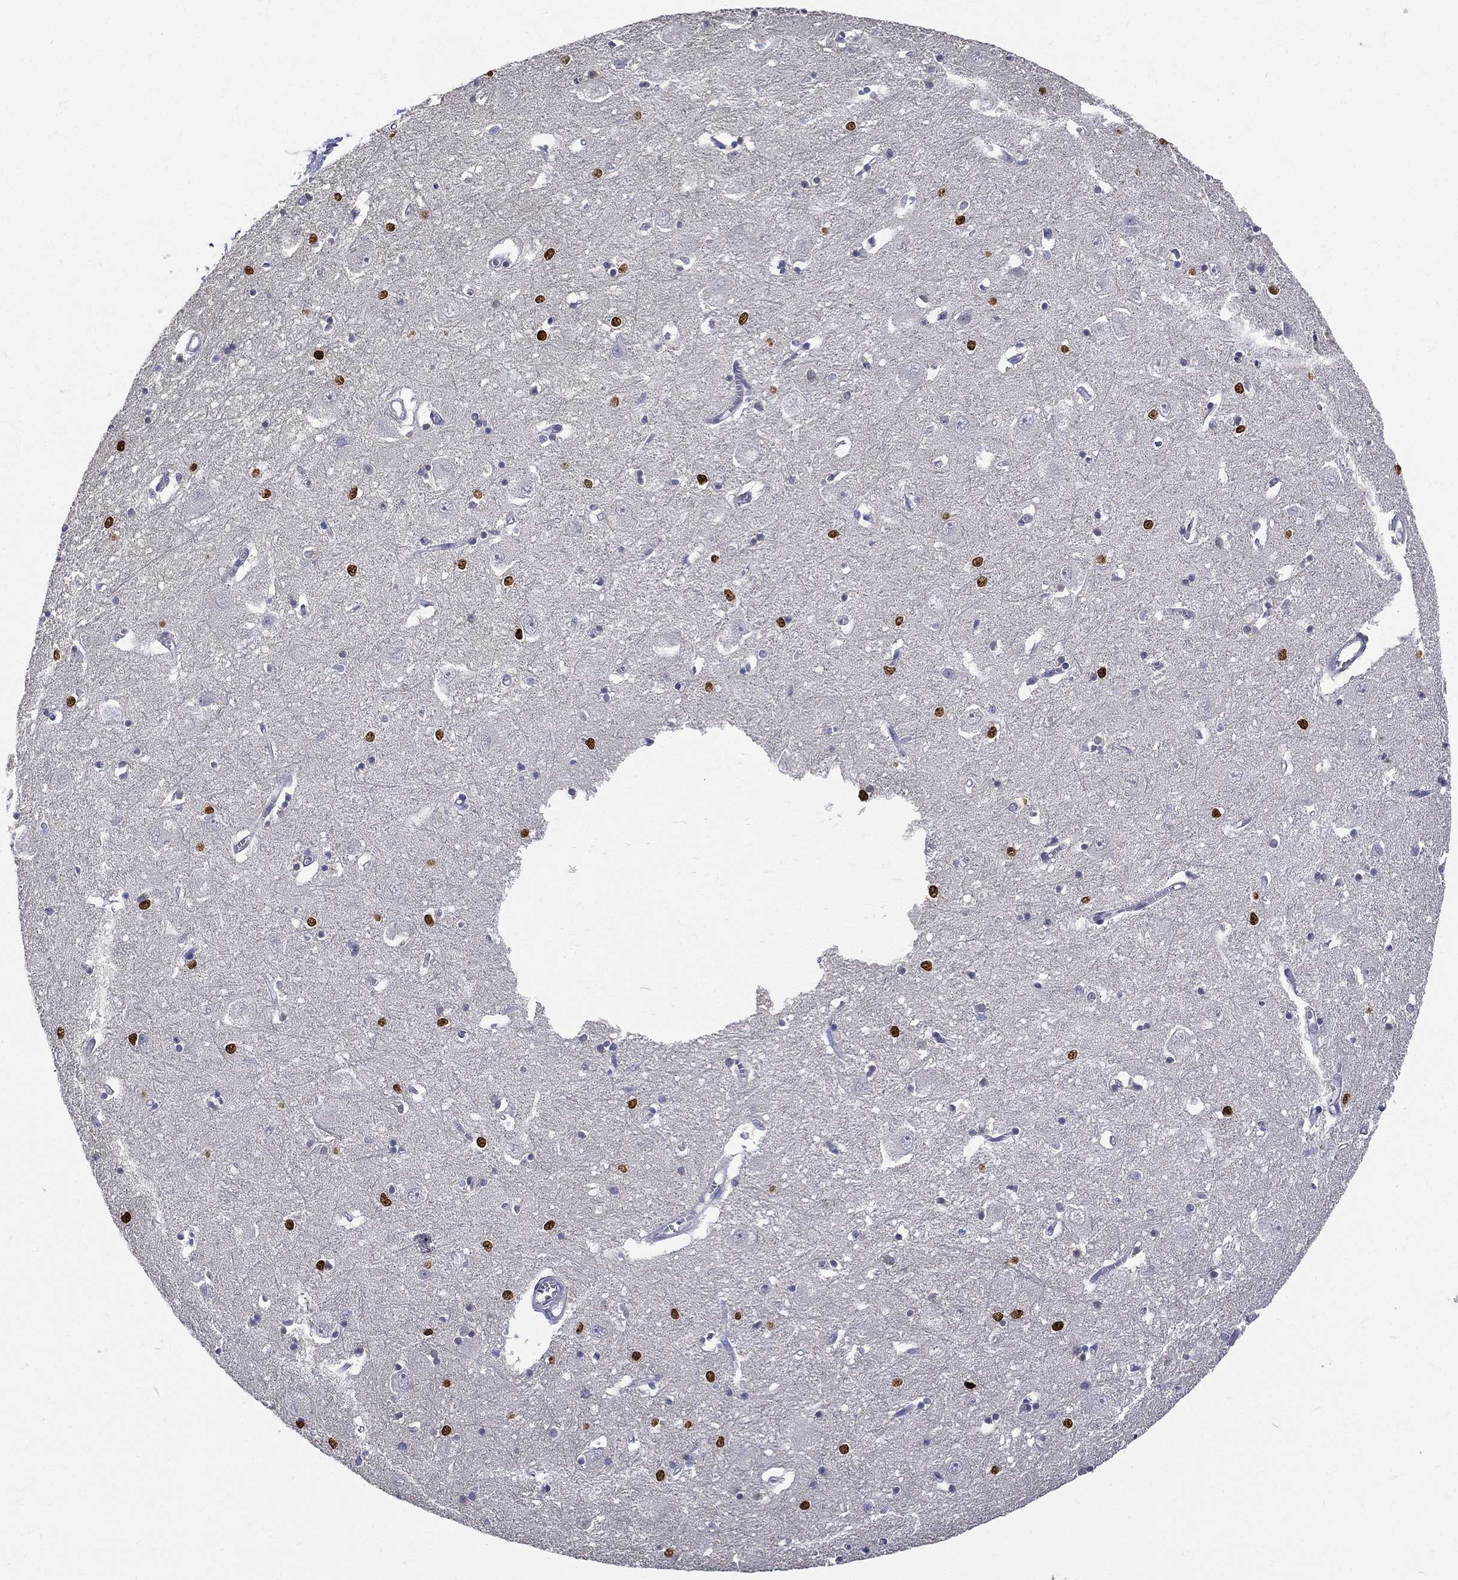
{"staining": {"intensity": "strong", "quantity": "25%-75%", "location": "nuclear"}, "tissue": "caudate", "cell_type": "Glial cells", "image_type": "normal", "snomed": [{"axis": "morphology", "description": "Normal tissue, NOS"}, {"axis": "topography", "description": "Lateral ventricle wall"}], "caption": "Immunohistochemical staining of benign human caudate reveals strong nuclear protein positivity in approximately 25%-75% of glial cells.", "gene": "ETNPPL", "patient": {"sex": "male", "age": 54}}